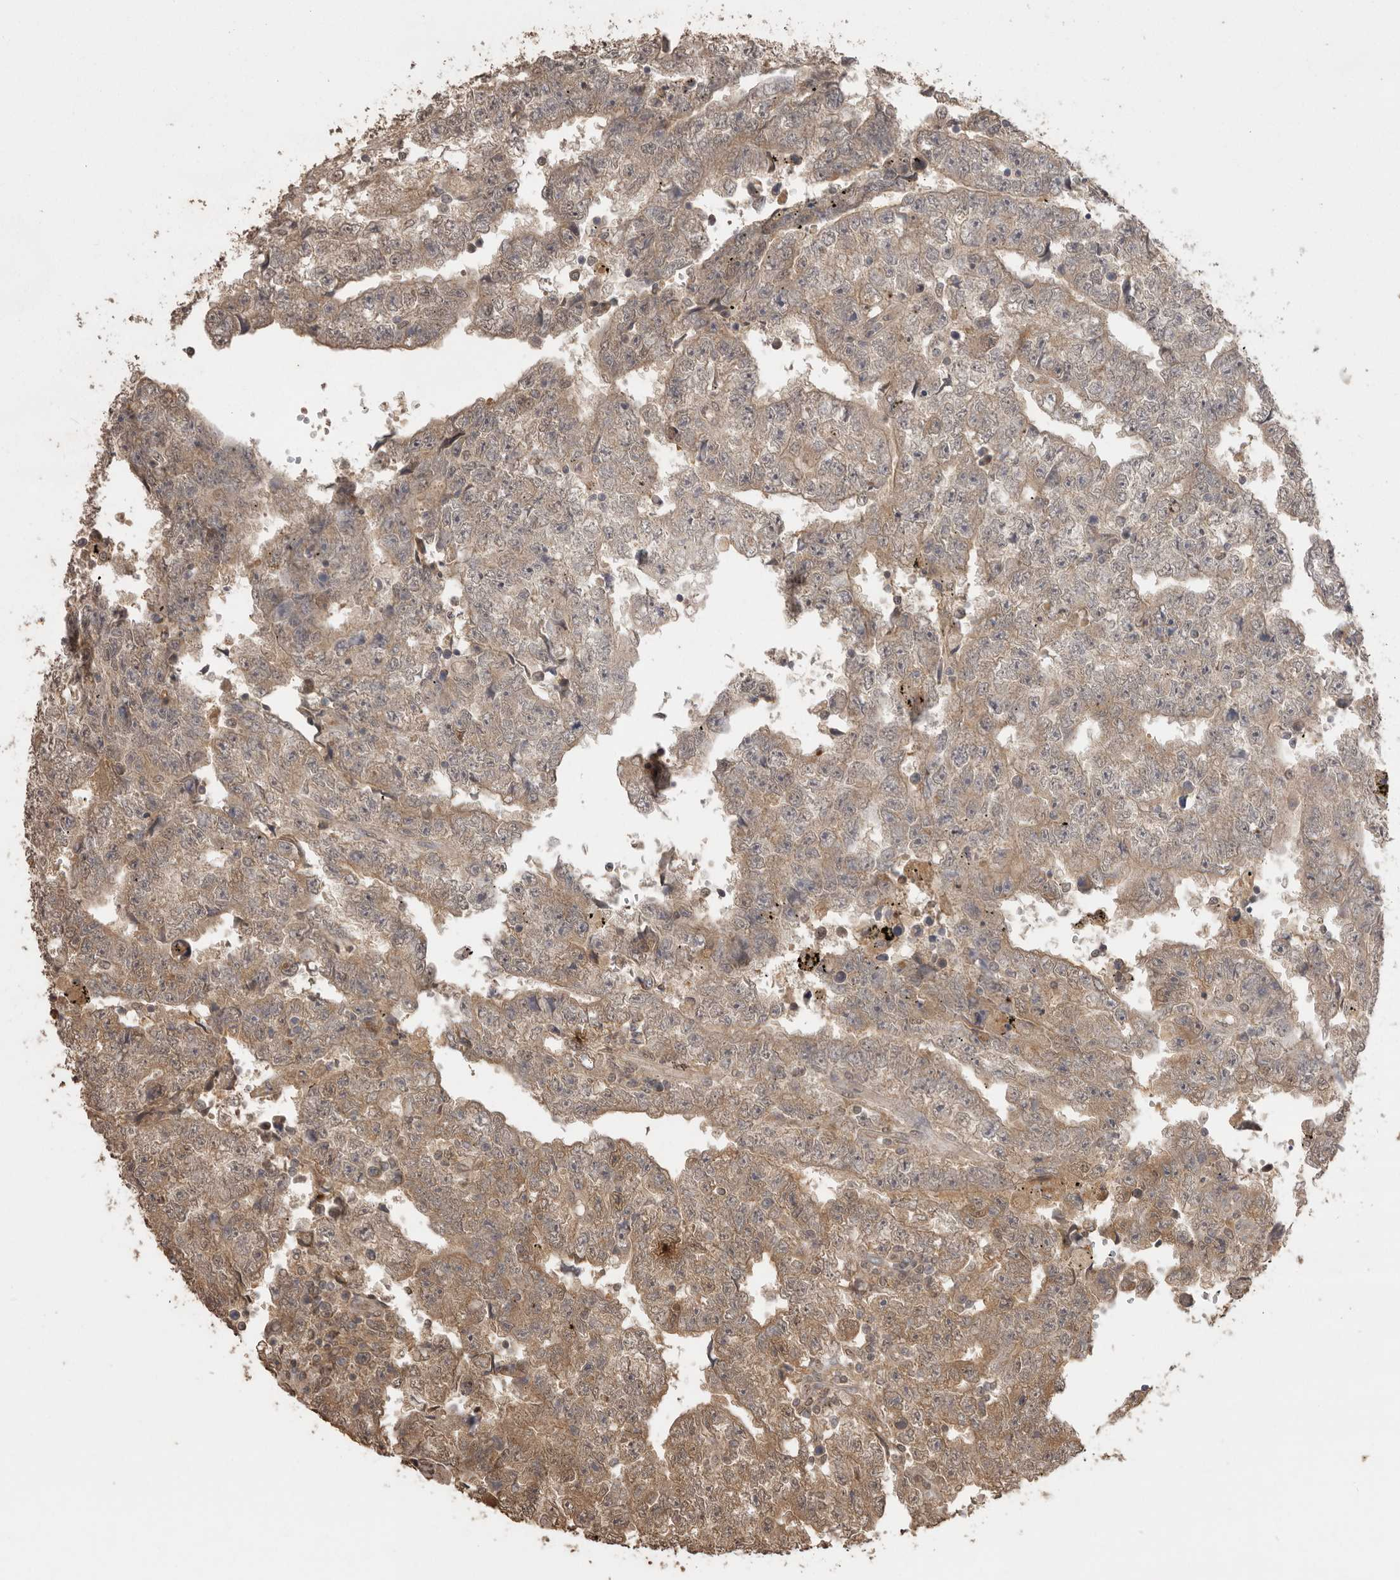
{"staining": {"intensity": "moderate", "quantity": "<25%", "location": "cytoplasmic/membranous"}, "tissue": "testis cancer", "cell_type": "Tumor cells", "image_type": "cancer", "snomed": [{"axis": "morphology", "description": "Carcinoma, Embryonal, NOS"}, {"axis": "topography", "description": "Testis"}], "caption": "Tumor cells show moderate cytoplasmic/membranous expression in about <25% of cells in testis embryonal carcinoma. (Stains: DAB (3,3'-diaminobenzidine) in brown, nuclei in blue, Microscopy: brightfield microscopy at high magnification).", "gene": "JAG2", "patient": {"sex": "male", "age": 25}}